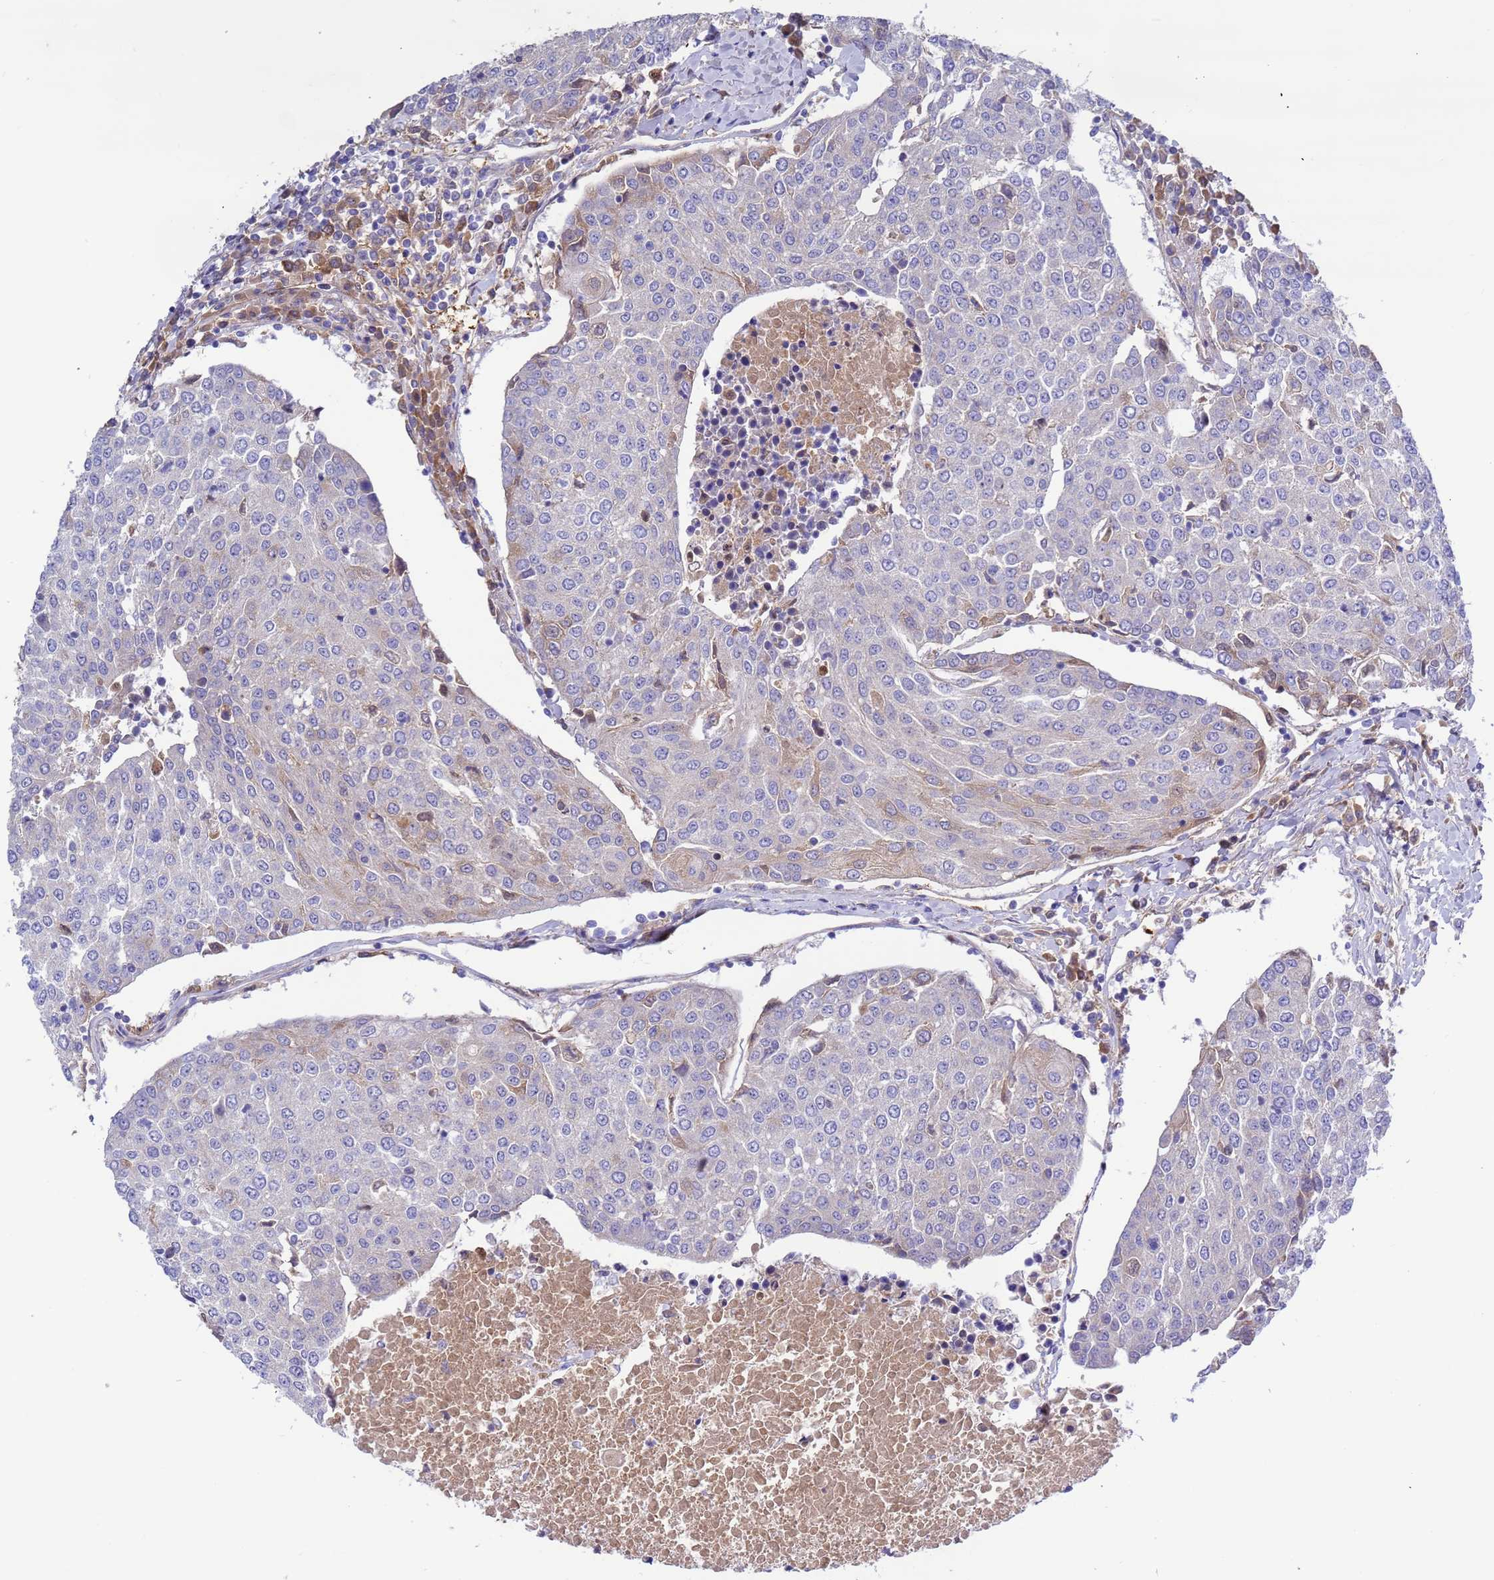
{"staining": {"intensity": "negative", "quantity": "none", "location": "none"}, "tissue": "urothelial cancer", "cell_type": "Tumor cells", "image_type": "cancer", "snomed": [{"axis": "morphology", "description": "Urothelial carcinoma, High grade"}, {"axis": "topography", "description": "Urinary bladder"}], "caption": "An immunohistochemistry (IHC) photomicrograph of urothelial carcinoma (high-grade) is shown. There is no staining in tumor cells of urothelial carcinoma (high-grade).", "gene": "FOXRED1", "patient": {"sex": "female", "age": 85}}